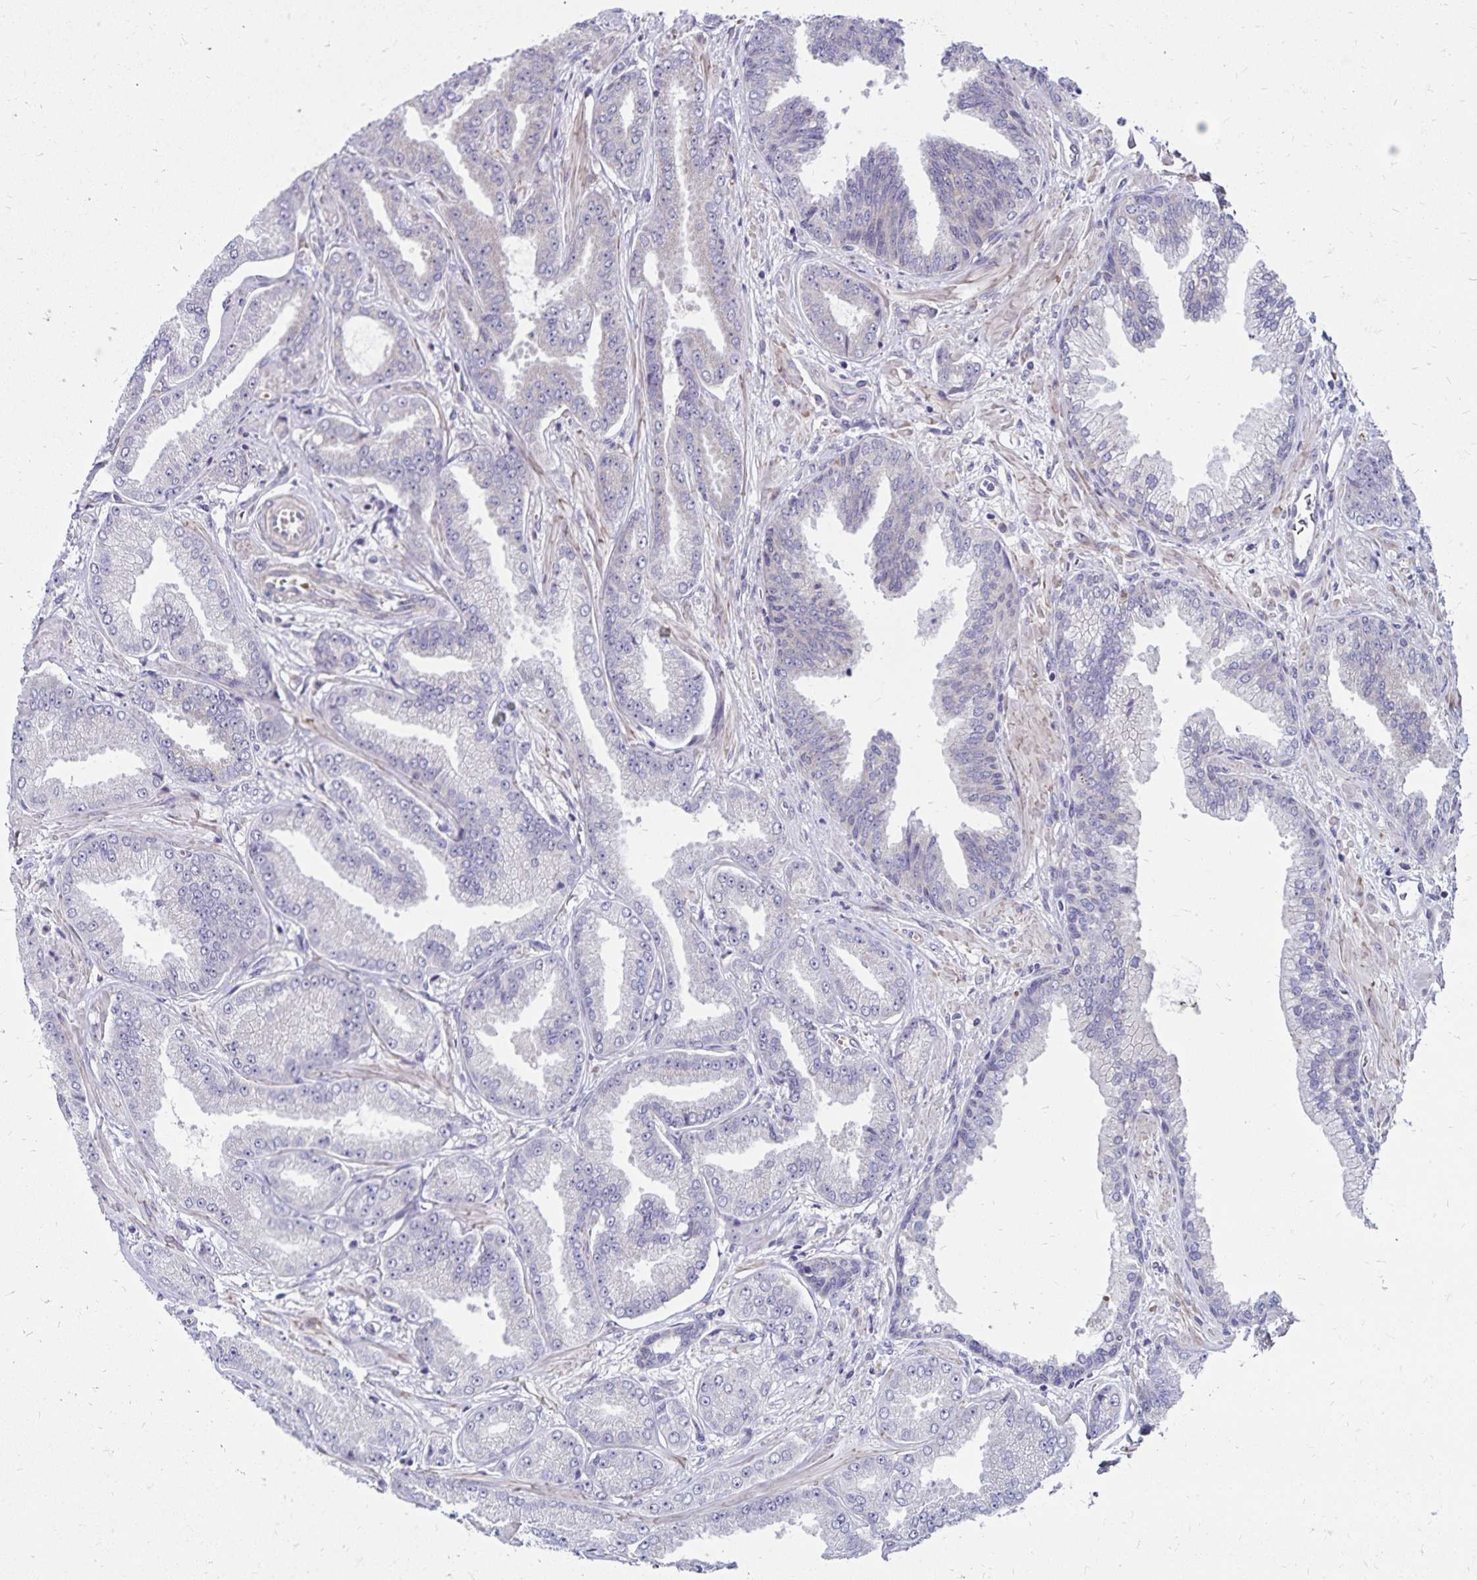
{"staining": {"intensity": "negative", "quantity": "none", "location": "none"}, "tissue": "prostate cancer", "cell_type": "Tumor cells", "image_type": "cancer", "snomed": [{"axis": "morphology", "description": "Adenocarcinoma, Low grade"}, {"axis": "topography", "description": "Prostate"}], "caption": "Immunohistochemical staining of low-grade adenocarcinoma (prostate) reveals no significant staining in tumor cells. (DAB immunohistochemistry (IHC) with hematoxylin counter stain).", "gene": "FSD1", "patient": {"sex": "male", "age": 55}}